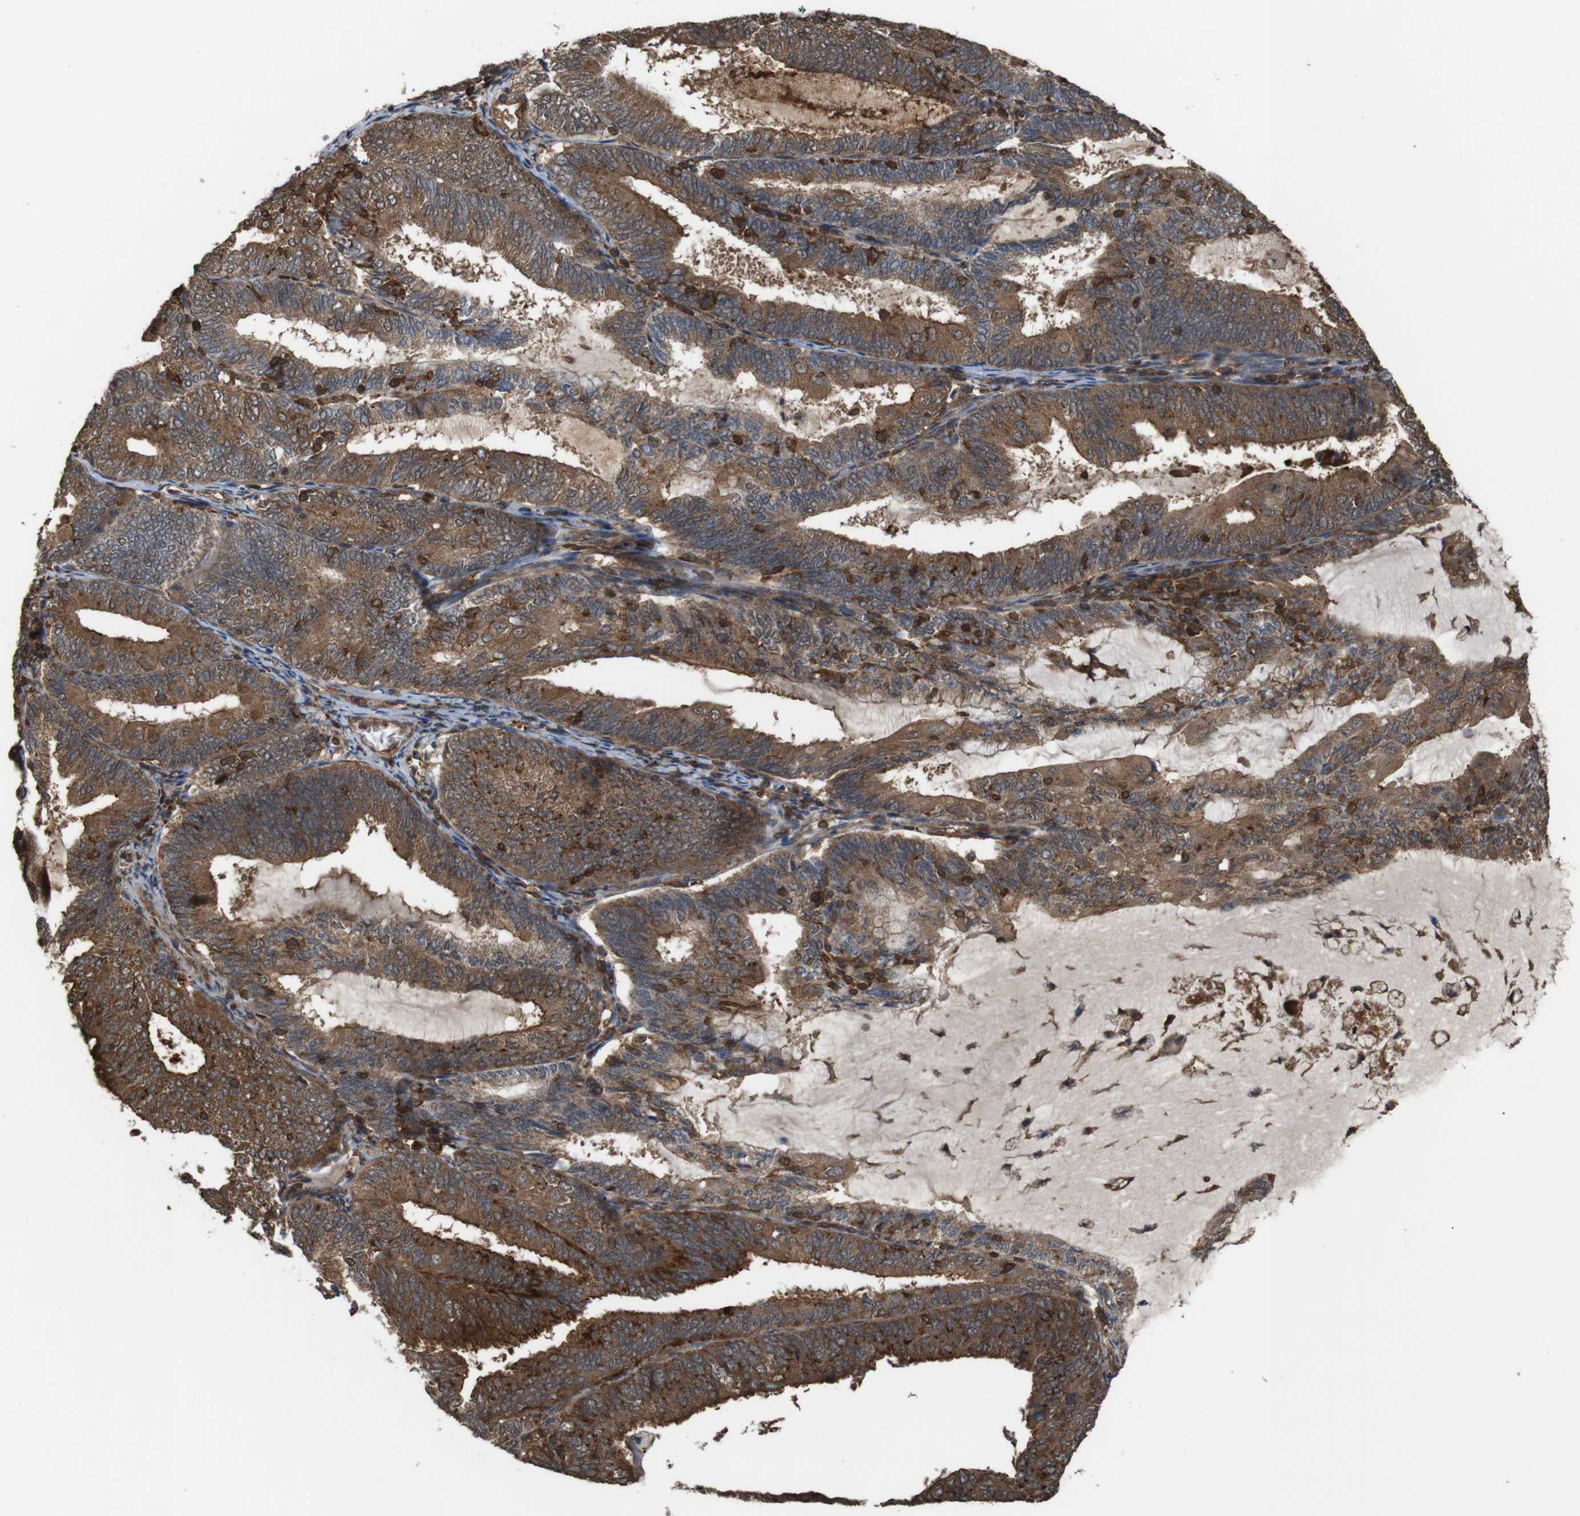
{"staining": {"intensity": "strong", "quantity": ">75%", "location": "cytoplasmic/membranous"}, "tissue": "endometrial cancer", "cell_type": "Tumor cells", "image_type": "cancer", "snomed": [{"axis": "morphology", "description": "Adenocarcinoma, NOS"}, {"axis": "topography", "description": "Endometrium"}], "caption": "Endometrial adenocarcinoma stained with DAB (3,3'-diaminobenzidine) IHC reveals high levels of strong cytoplasmic/membranous expression in about >75% of tumor cells. (Stains: DAB (3,3'-diaminobenzidine) in brown, nuclei in blue, Microscopy: brightfield microscopy at high magnification).", "gene": "BAG4", "patient": {"sex": "female", "age": 81}}